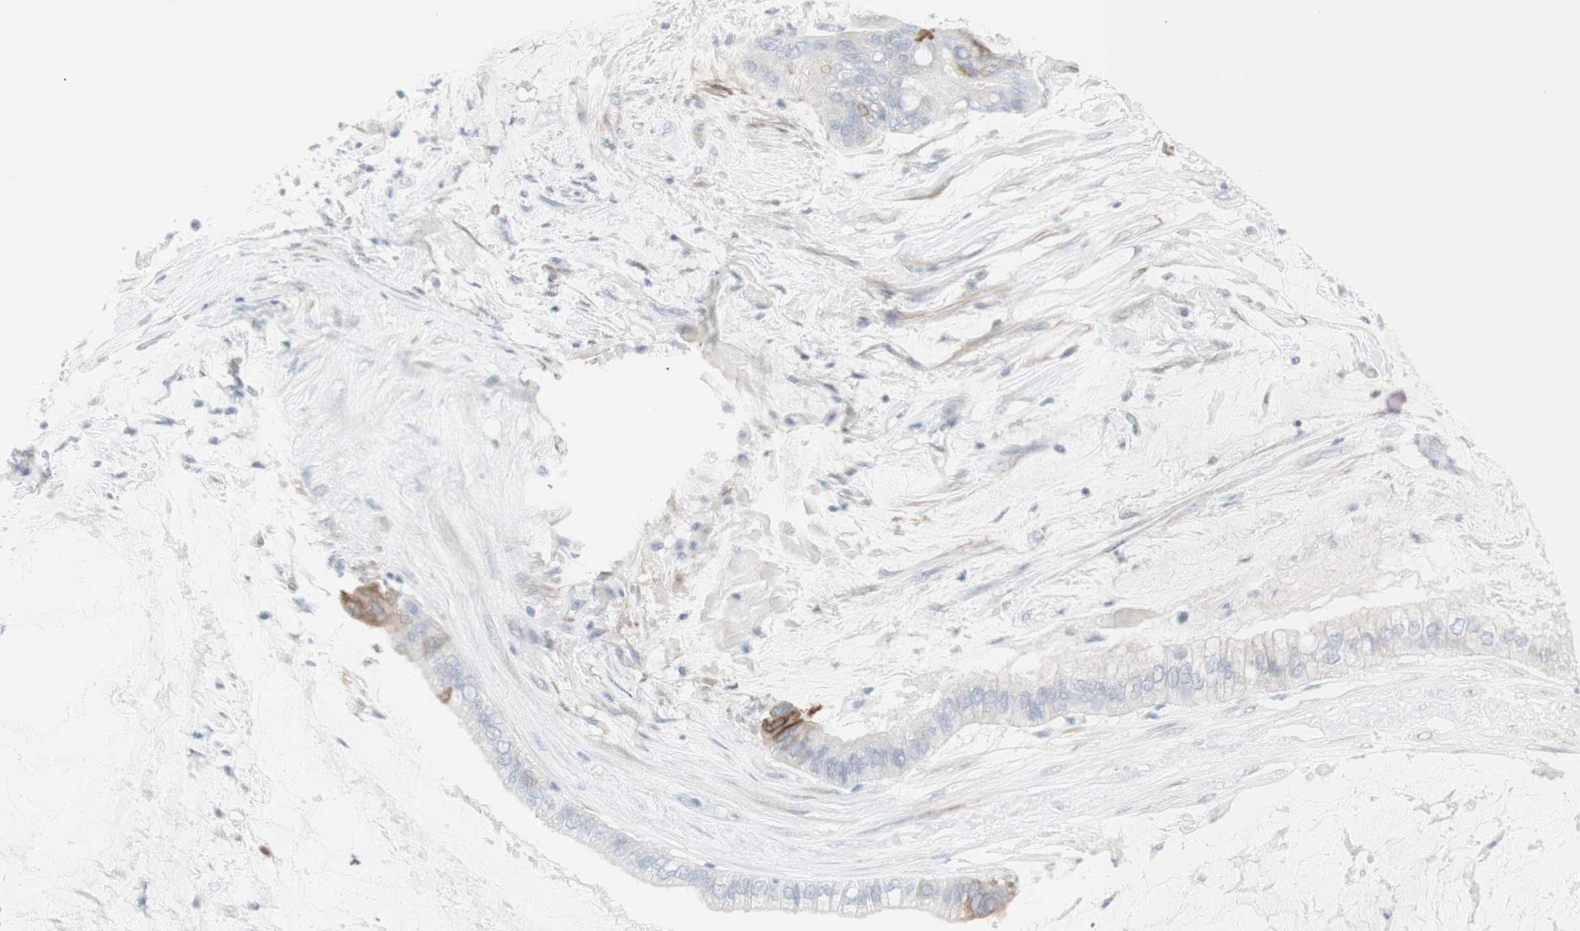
{"staining": {"intensity": "weak", "quantity": "<25%", "location": "cytoplasmic/membranous"}, "tissue": "ovarian cancer", "cell_type": "Tumor cells", "image_type": "cancer", "snomed": [{"axis": "morphology", "description": "Cystadenocarcinoma, mucinous, NOS"}, {"axis": "topography", "description": "Ovary"}], "caption": "An immunohistochemistry micrograph of mucinous cystadenocarcinoma (ovarian) is shown. There is no staining in tumor cells of mucinous cystadenocarcinoma (ovarian).", "gene": "ENSG00000198211", "patient": {"sex": "female", "age": 80}}